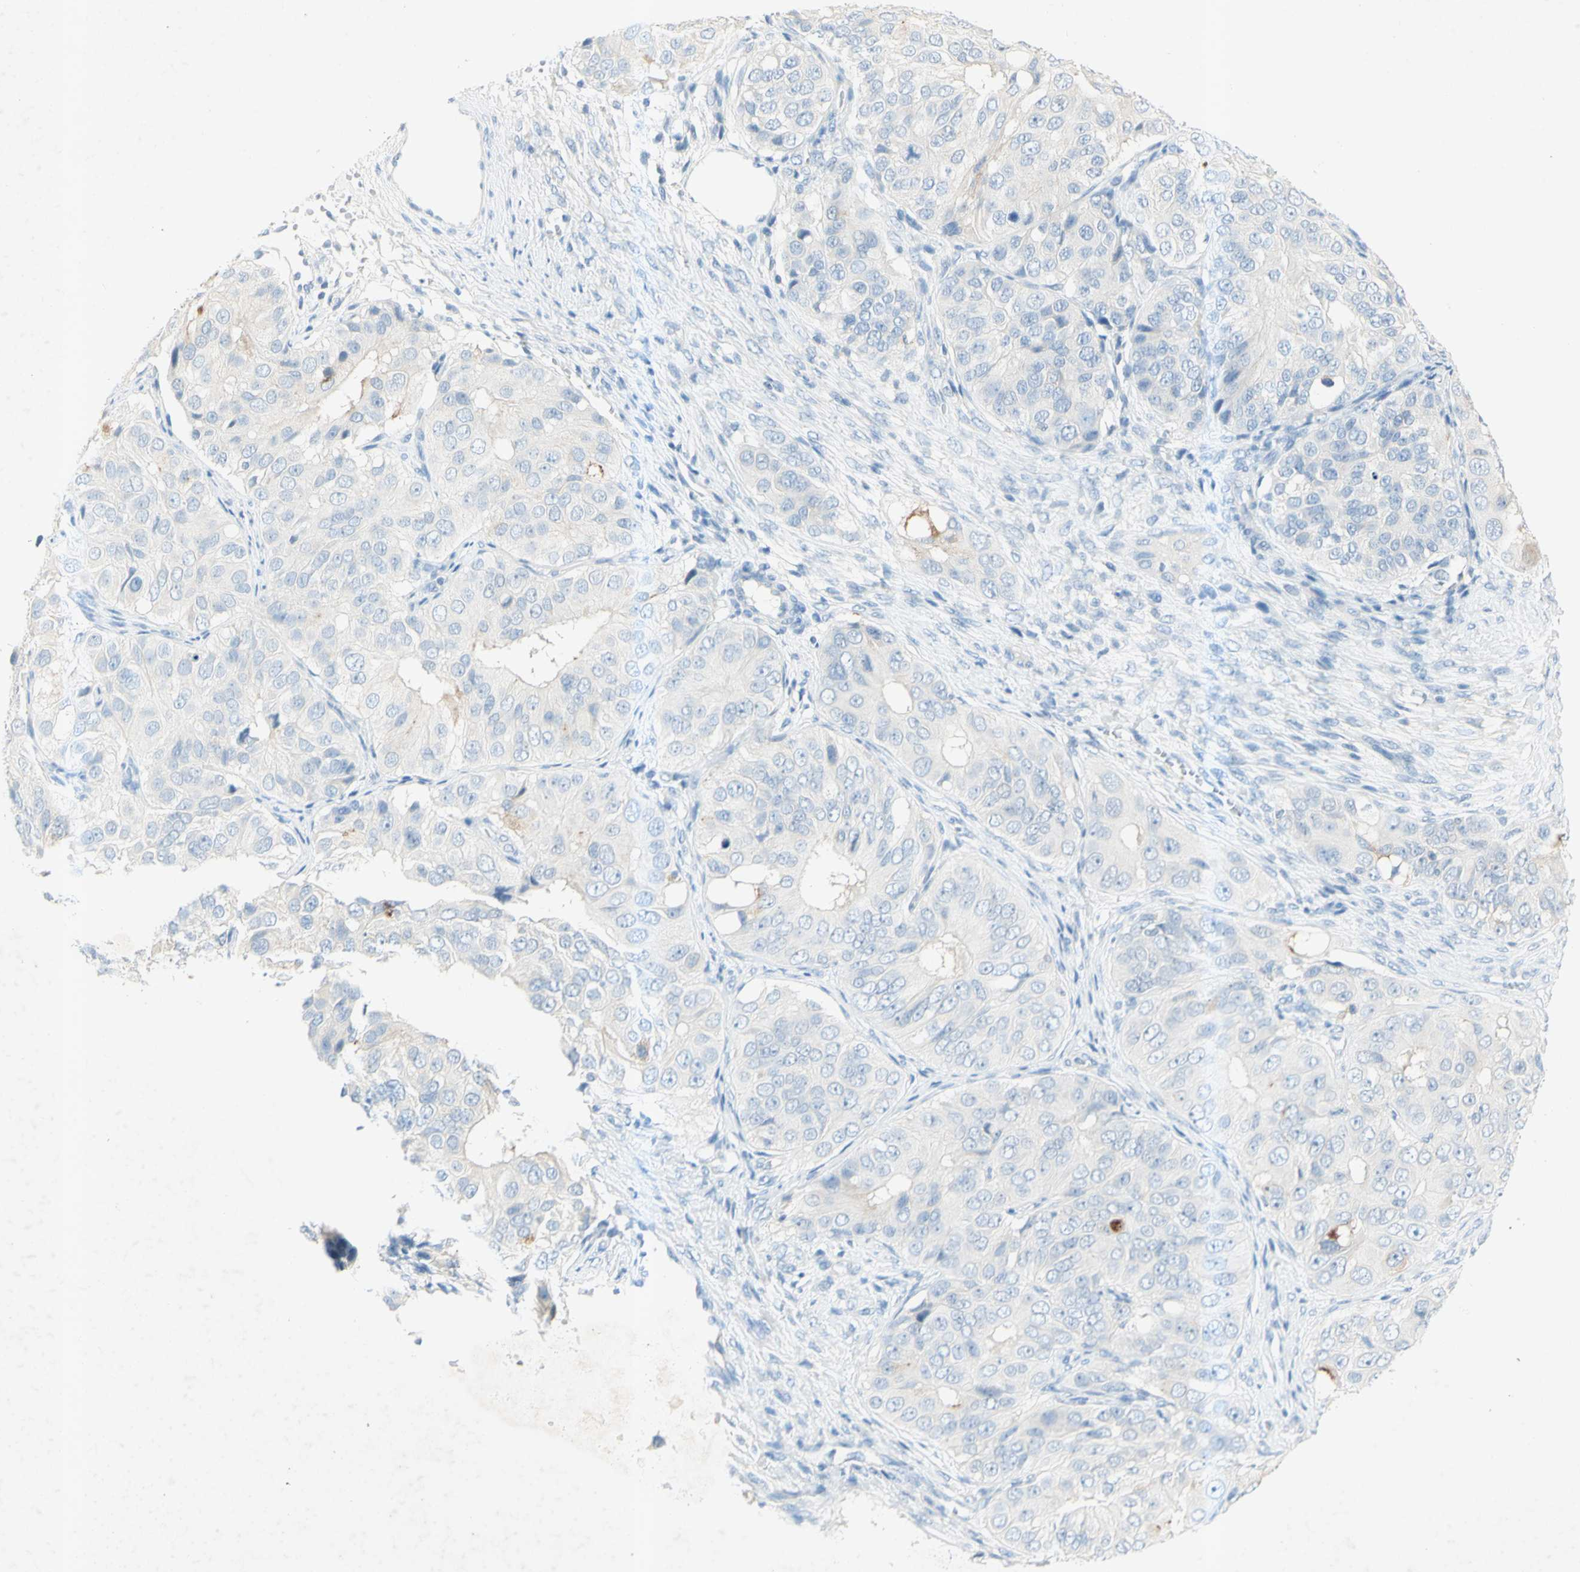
{"staining": {"intensity": "negative", "quantity": "none", "location": "none"}, "tissue": "ovarian cancer", "cell_type": "Tumor cells", "image_type": "cancer", "snomed": [{"axis": "morphology", "description": "Carcinoma, endometroid"}, {"axis": "topography", "description": "Ovary"}], "caption": "Protein analysis of ovarian endometroid carcinoma displays no significant expression in tumor cells.", "gene": "GDF15", "patient": {"sex": "female", "age": 51}}